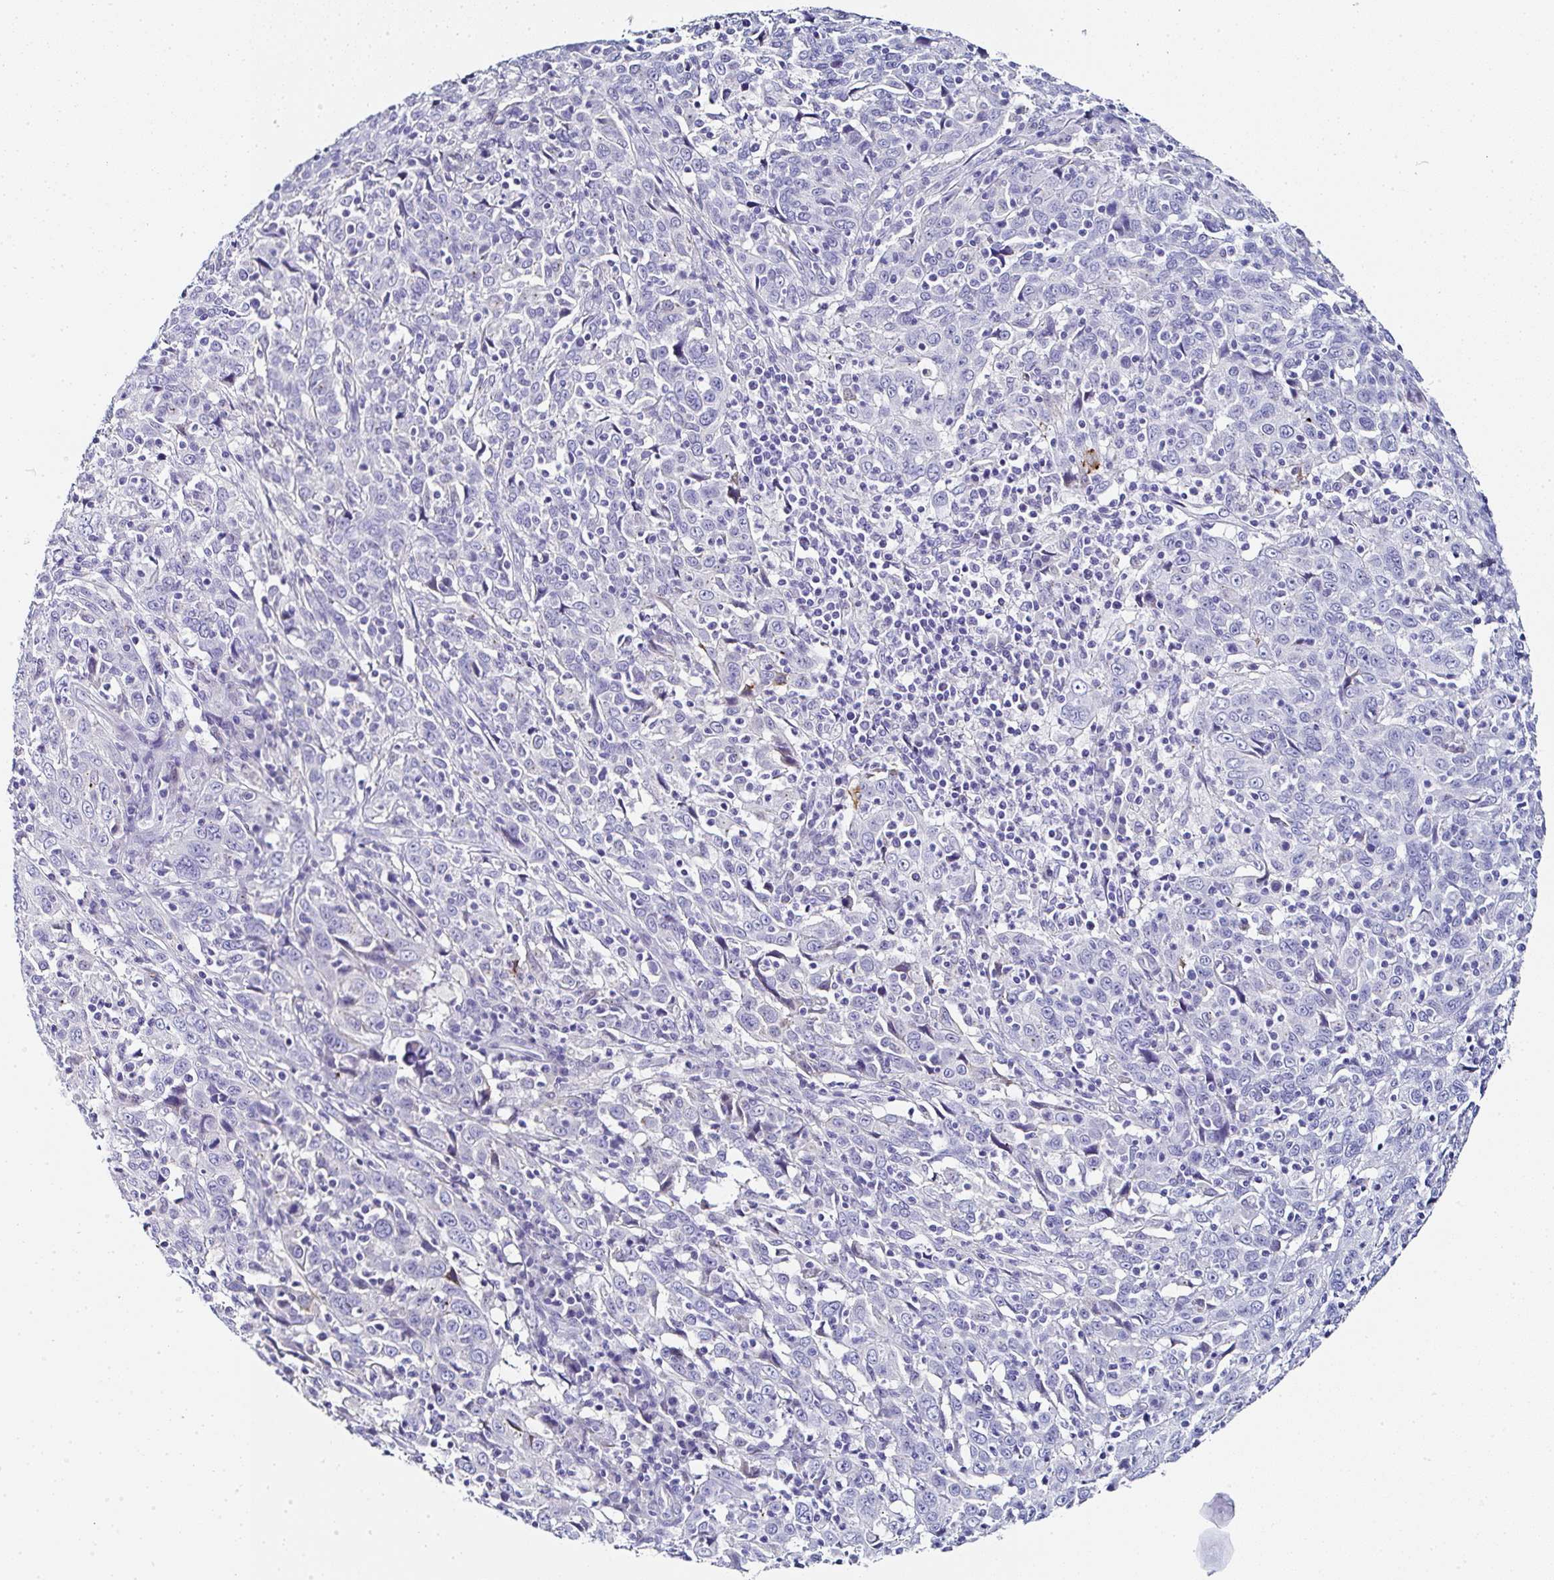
{"staining": {"intensity": "negative", "quantity": "none", "location": "none"}, "tissue": "cervical cancer", "cell_type": "Tumor cells", "image_type": "cancer", "snomed": [{"axis": "morphology", "description": "Squamous cell carcinoma, NOS"}, {"axis": "topography", "description": "Cervix"}], "caption": "Cervical squamous cell carcinoma stained for a protein using immunohistochemistry (IHC) shows no staining tumor cells.", "gene": "PPFIA4", "patient": {"sex": "female", "age": 46}}